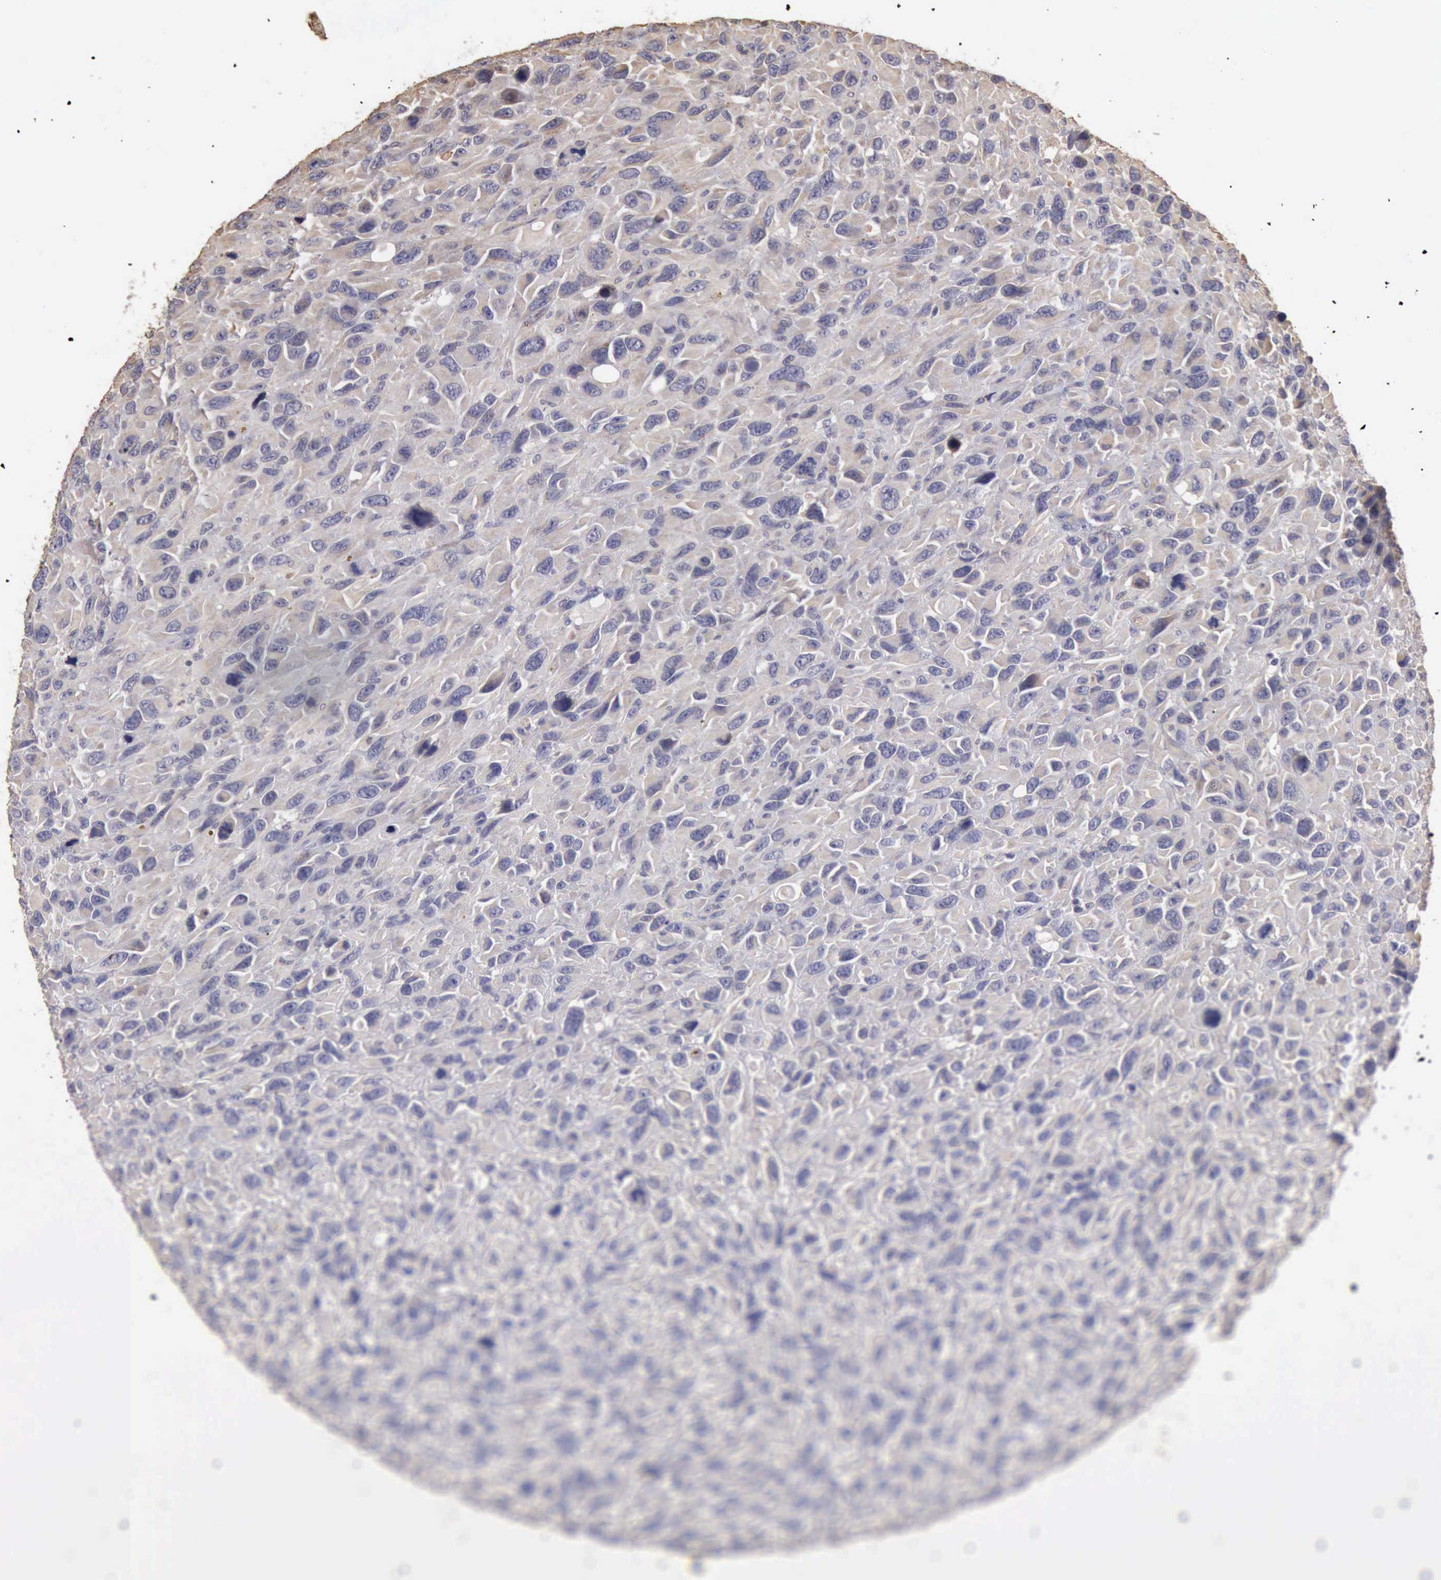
{"staining": {"intensity": "negative", "quantity": "none", "location": "none"}, "tissue": "renal cancer", "cell_type": "Tumor cells", "image_type": "cancer", "snomed": [{"axis": "morphology", "description": "Adenocarcinoma, NOS"}, {"axis": "topography", "description": "Kidney"}], "caption": "The micrograph demonstrates no staining of tumor cells in renal cancer.", "gene": "BMX", "patient": {"sex": "male", "age": 79}}